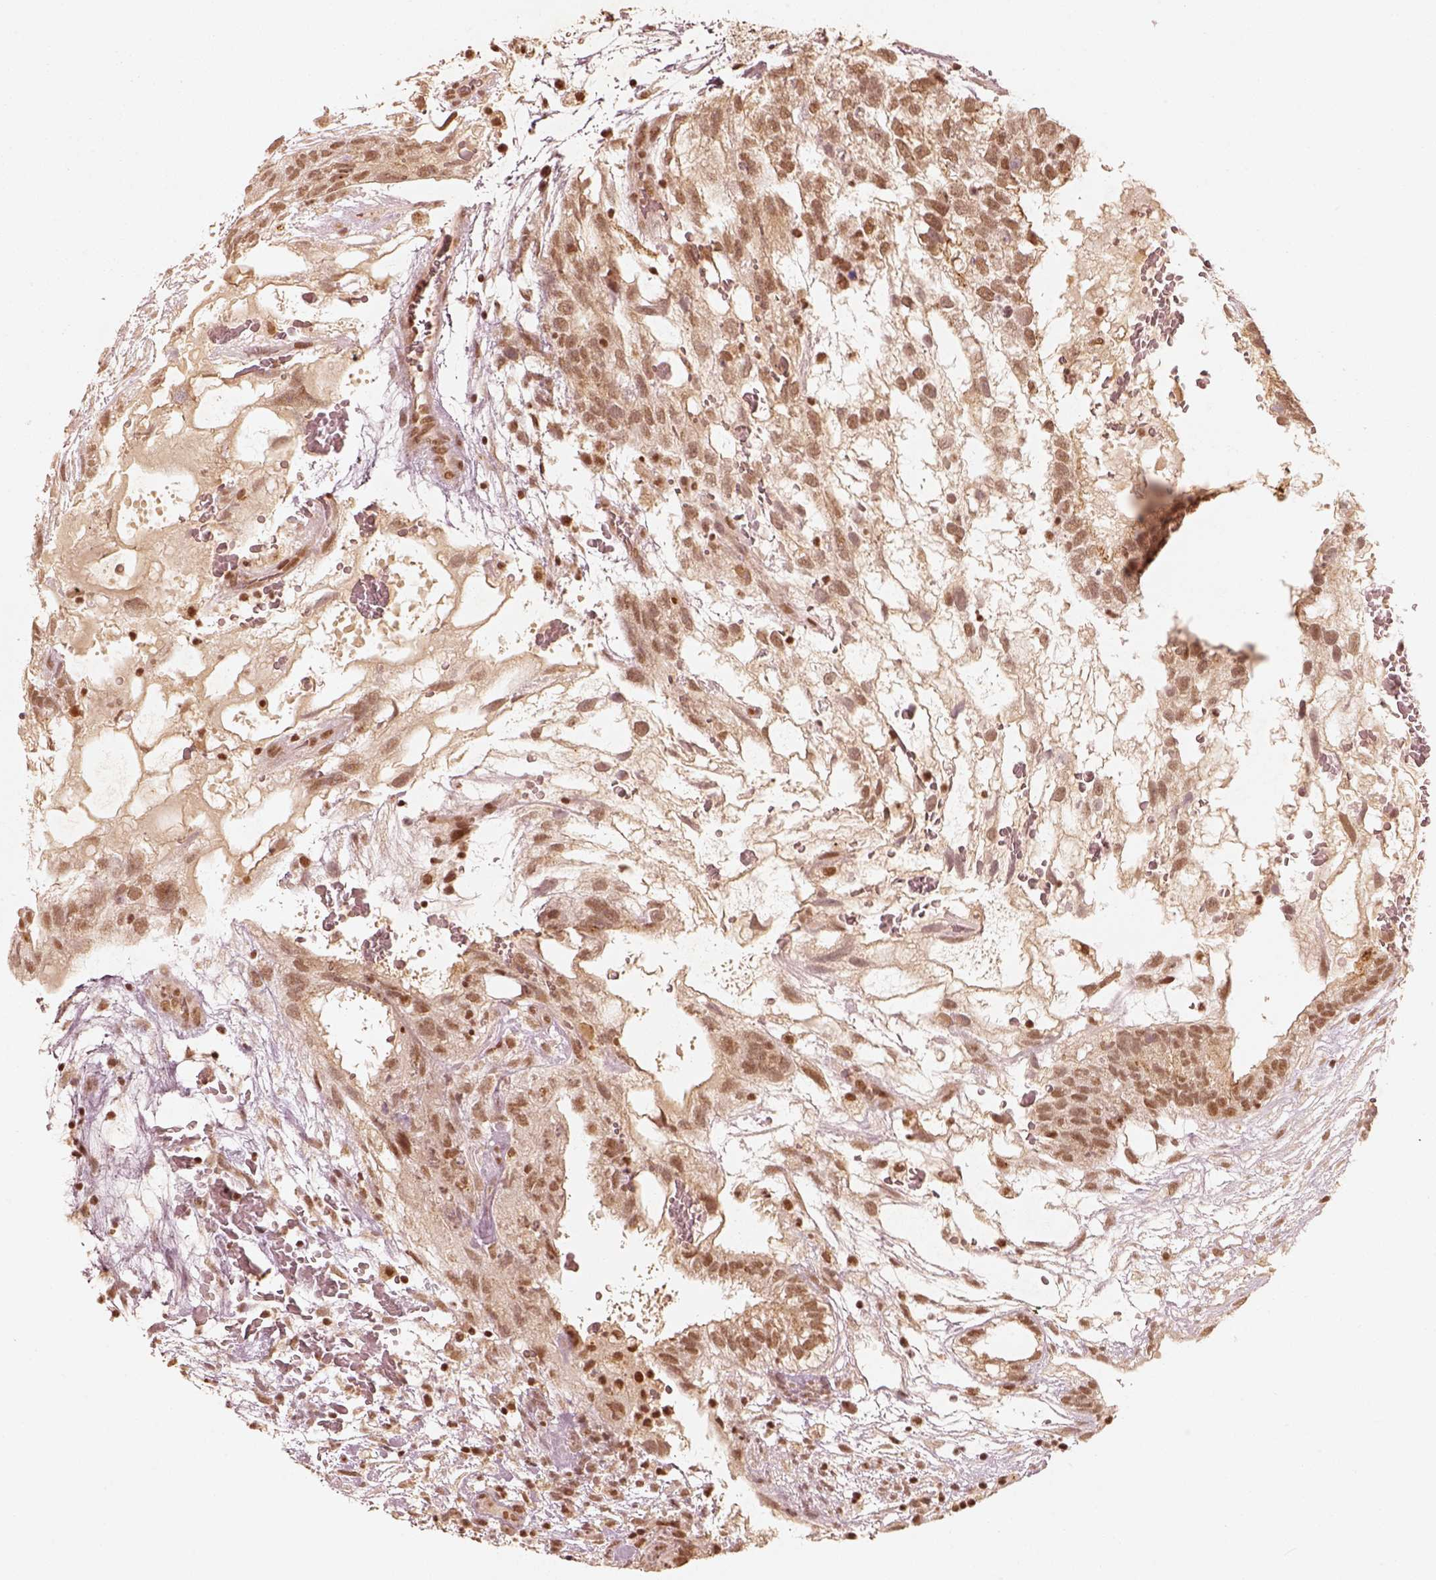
{"staining": {"intensity": "weak", "quantity": ">75%", "location": "nuclear"}, "tissue": "testis cancer", "cell_type": "Tumor cells", "image_type": "cancer", "snomed": [{"axis": "morphology", "description": "Normal tissue, NOS"}, {"axis": "morphology", "description": "Carcinoma, Embryonal, NOS"}, {"axis": "topography", "description": "Testis"}], "caption": "Testis embryonal carcinoma stained with a protein marker exhibits weak staining in tumor cells.", "gene": "GMEB2", "patient": {"sex": "male", "age": 32}}